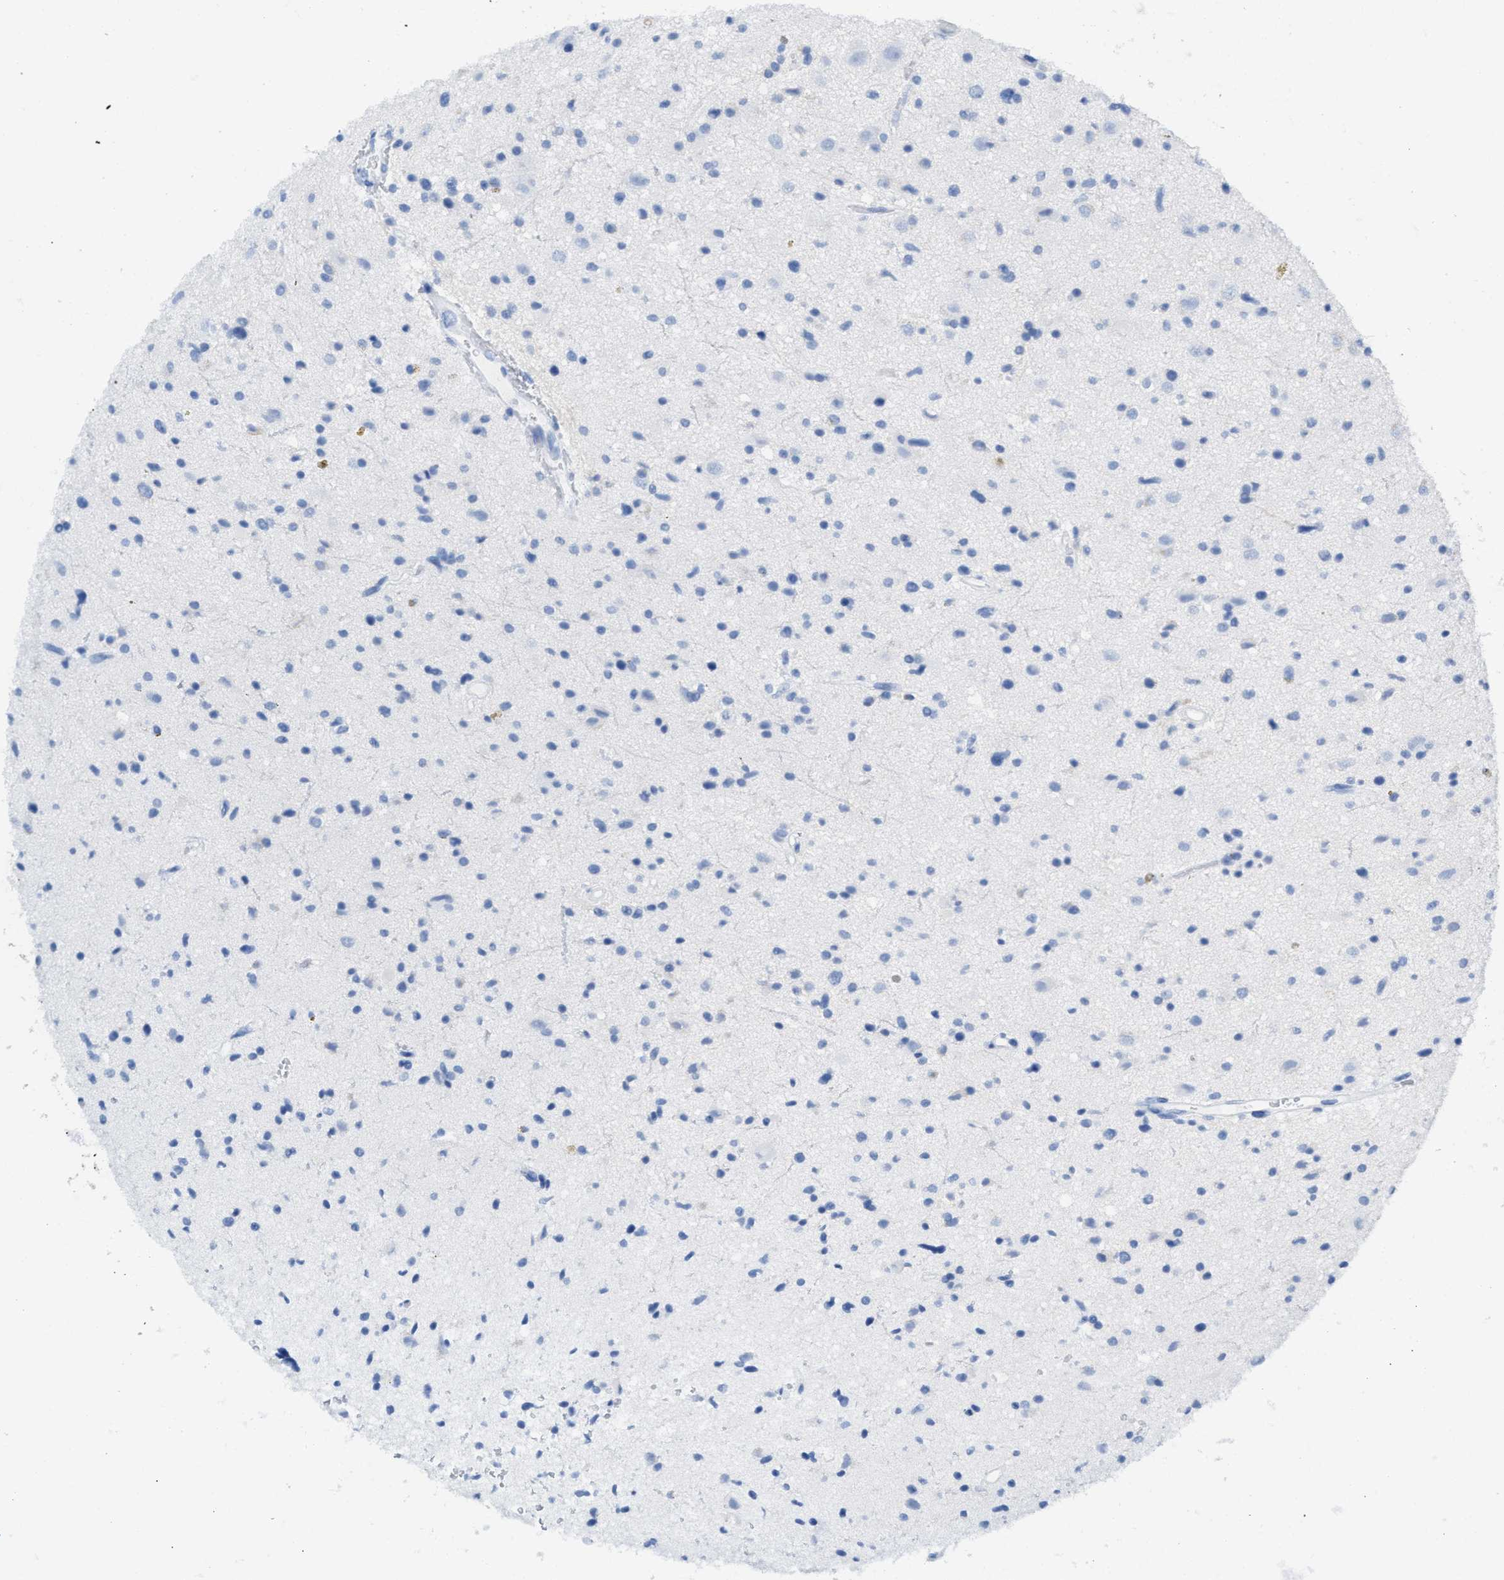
{"staining": {"intensity": "negative", "quantity": "none", "location": "none"}, "tissue": "glioma", "cell_type": "Tumor cells", "image_type": "cancer", "snomed": [{"axis": "morphology", "description": "Glioma, malignant, High grade"}, {"axis": "topography", "description": "Brain"}], "caption": "DAB (3,3'-diaminobenzidine) immunohistochemical staining of human glioma exhibits no significant positivity in tumor cells.", "gene": "CD5", "patient": {"sex": "male", "age": 33}}